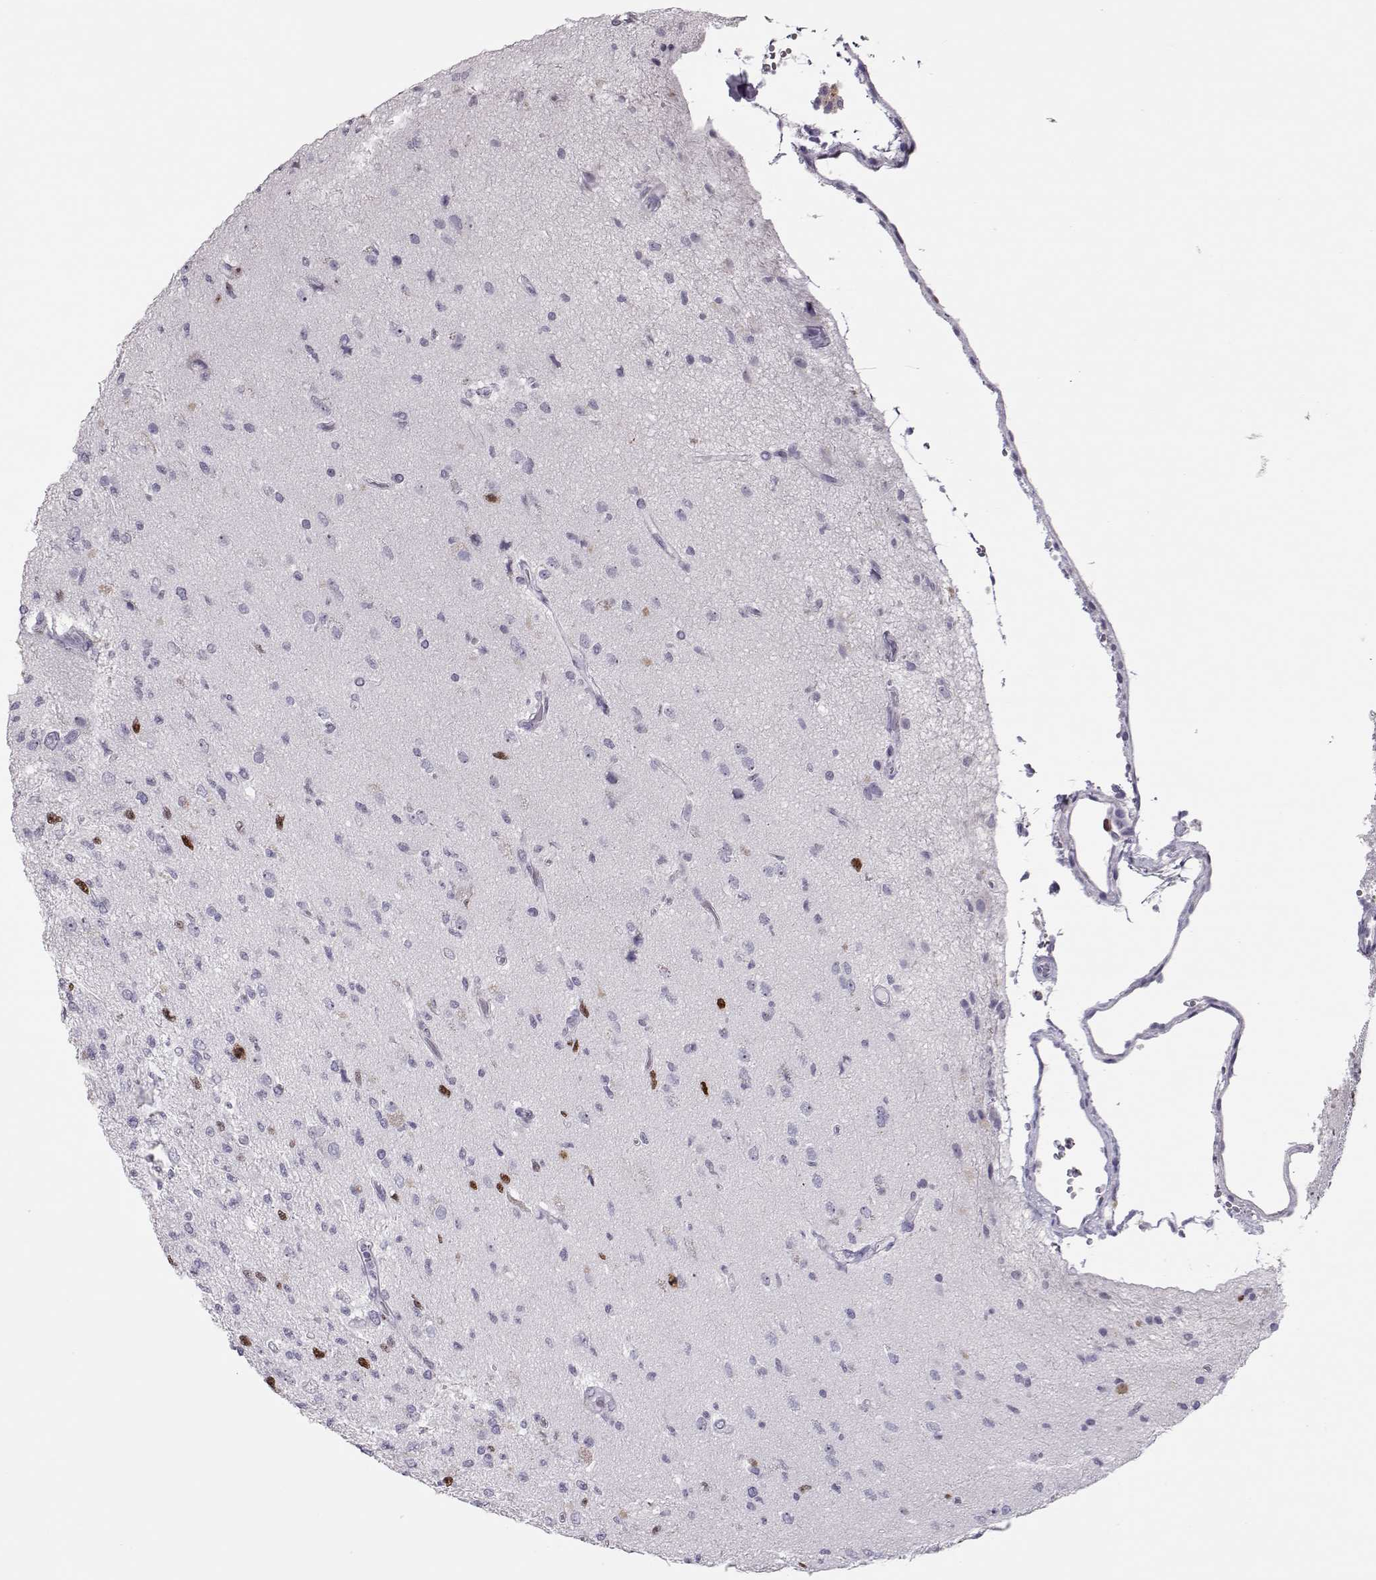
{"staining": {"intensity": "moderate", "quantity": "<25%", "location": "nuclear"}, "tissue": "glioma", "cell_type": "Tumor cells", "image_type": "cancer", "snomed": [{"axis": "morphology", "description": "Glioma, malignant, High grade"}, {"axis": "topography", "description": "Brain"}], "caption": "Glioma stained with a brown dye shows moderate nuclear positive expression in approximately <25% of tumor cells.", "gene": "SGO1", "patient": {"sex": "male", "age": 56}}